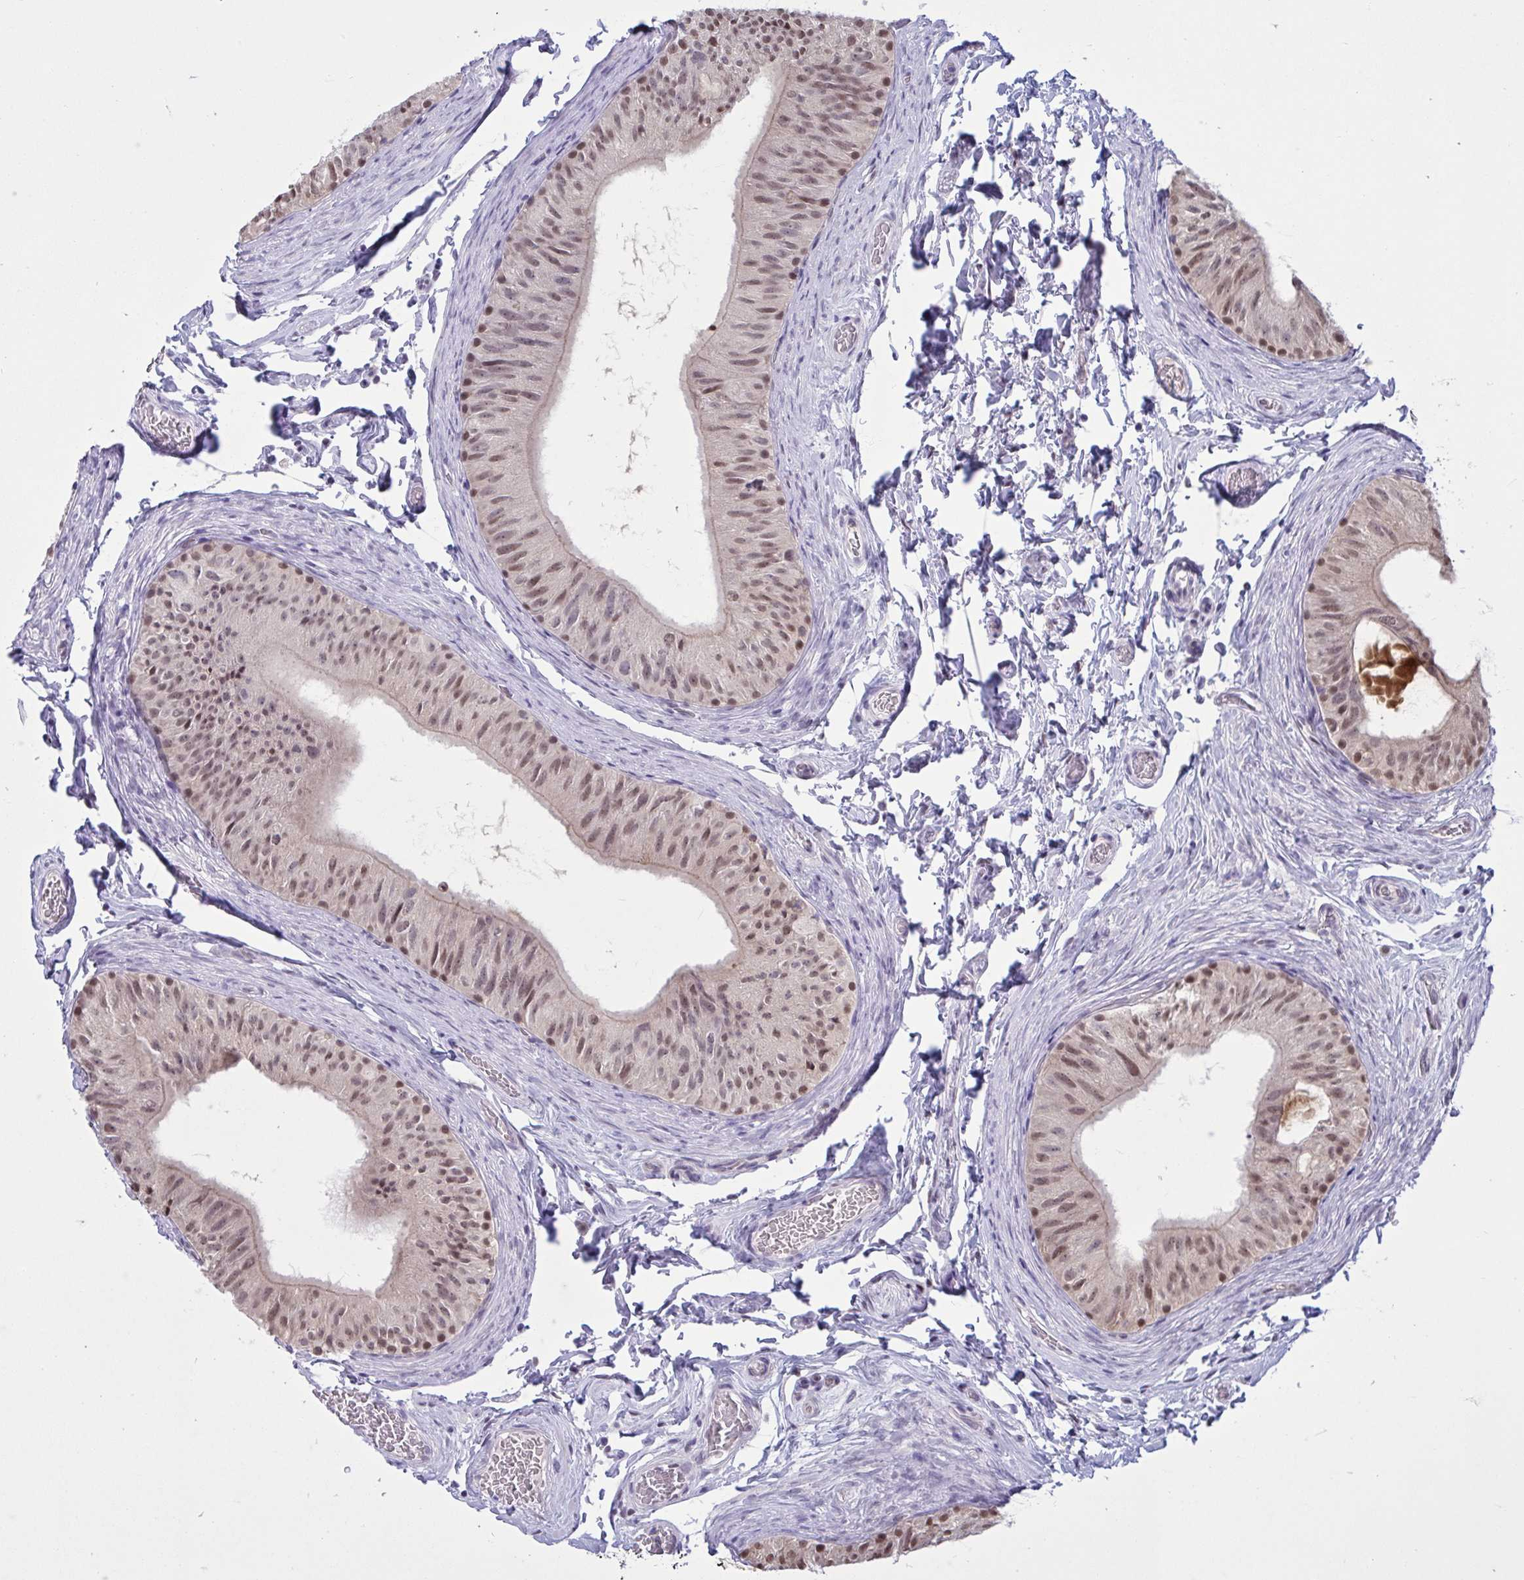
{"staining": {"intensity": "moderate", "quantity": ">75%", "location": "nuclear"}, "tissue": "epididymis", "cell_type": "Glandular cells", "image_type": "normal", "snomed": [{"axis": "morphology", "description": "Normal tissue, NOS"}, {"axis": "topography", "description": "Epididymis, spermatic cord, NOS"}, {"axis": "topography", "description": "Epididymis"}], "caption": "Moderate nuclear positivity is present in approximately >75% of glandular cells in normal epididymis. (DAB IHC, brown staining for protein, blue staining for nuclei).", "gene": "RBL1", "patient": {"sex": "male", "age": 31}}